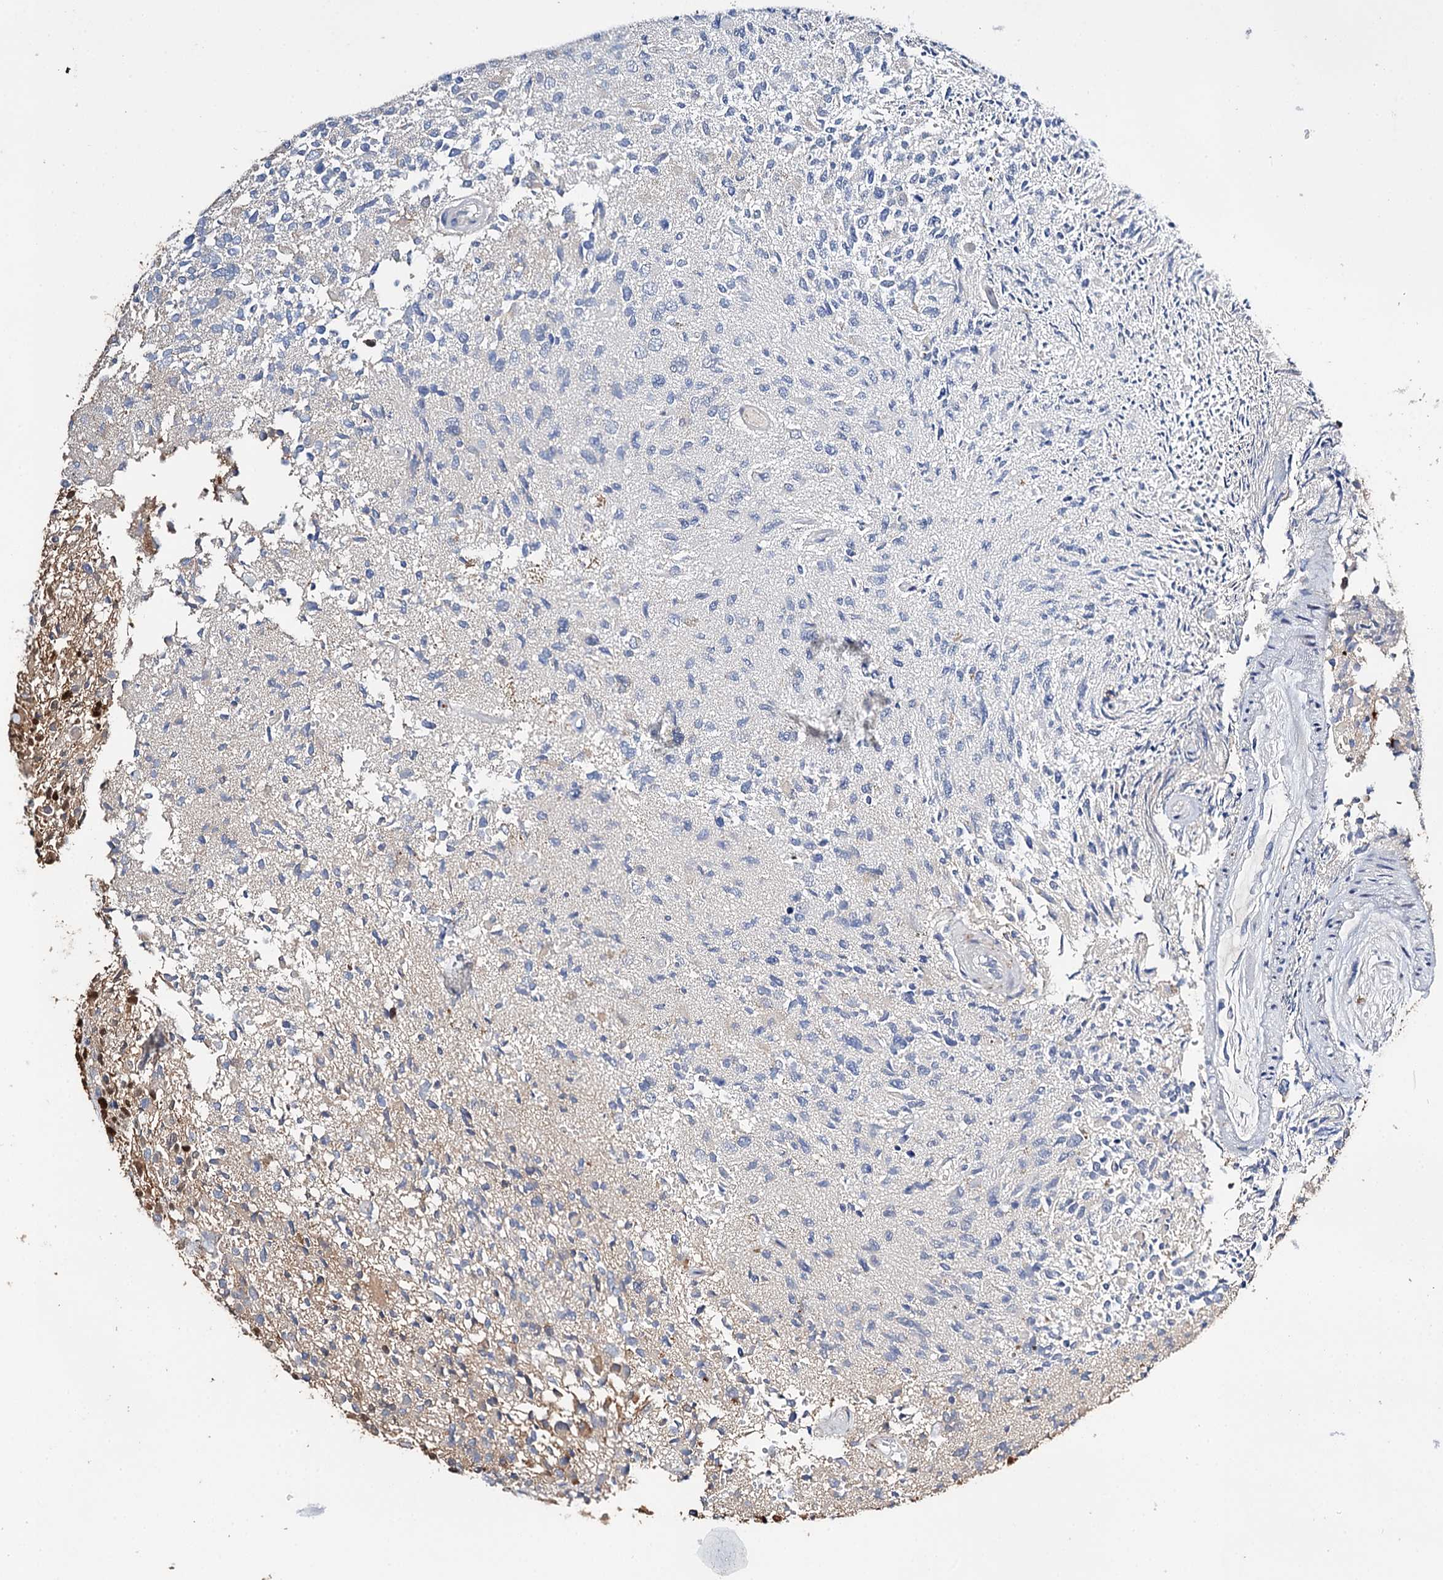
{"staining": {"intensity": "negative", "quantity": "none", "location": "none"}, "tissue": "glioma", "cell_type": "Tumor cells", "image_type": "cancer", "snomed": [{"axis": "morphology", "description": "Glioma, malignant, High grade"}, {"axis": "morphology", "description": "Glioblastoma, NOS"}, {"axis": "topography", "description": "Brain"}], "caption": "Human glioma stained for a protein using IHC displays no positivity in tumor cells.", "gene": "DNAH6", "patient": {"sex": "male", "age": 60}}